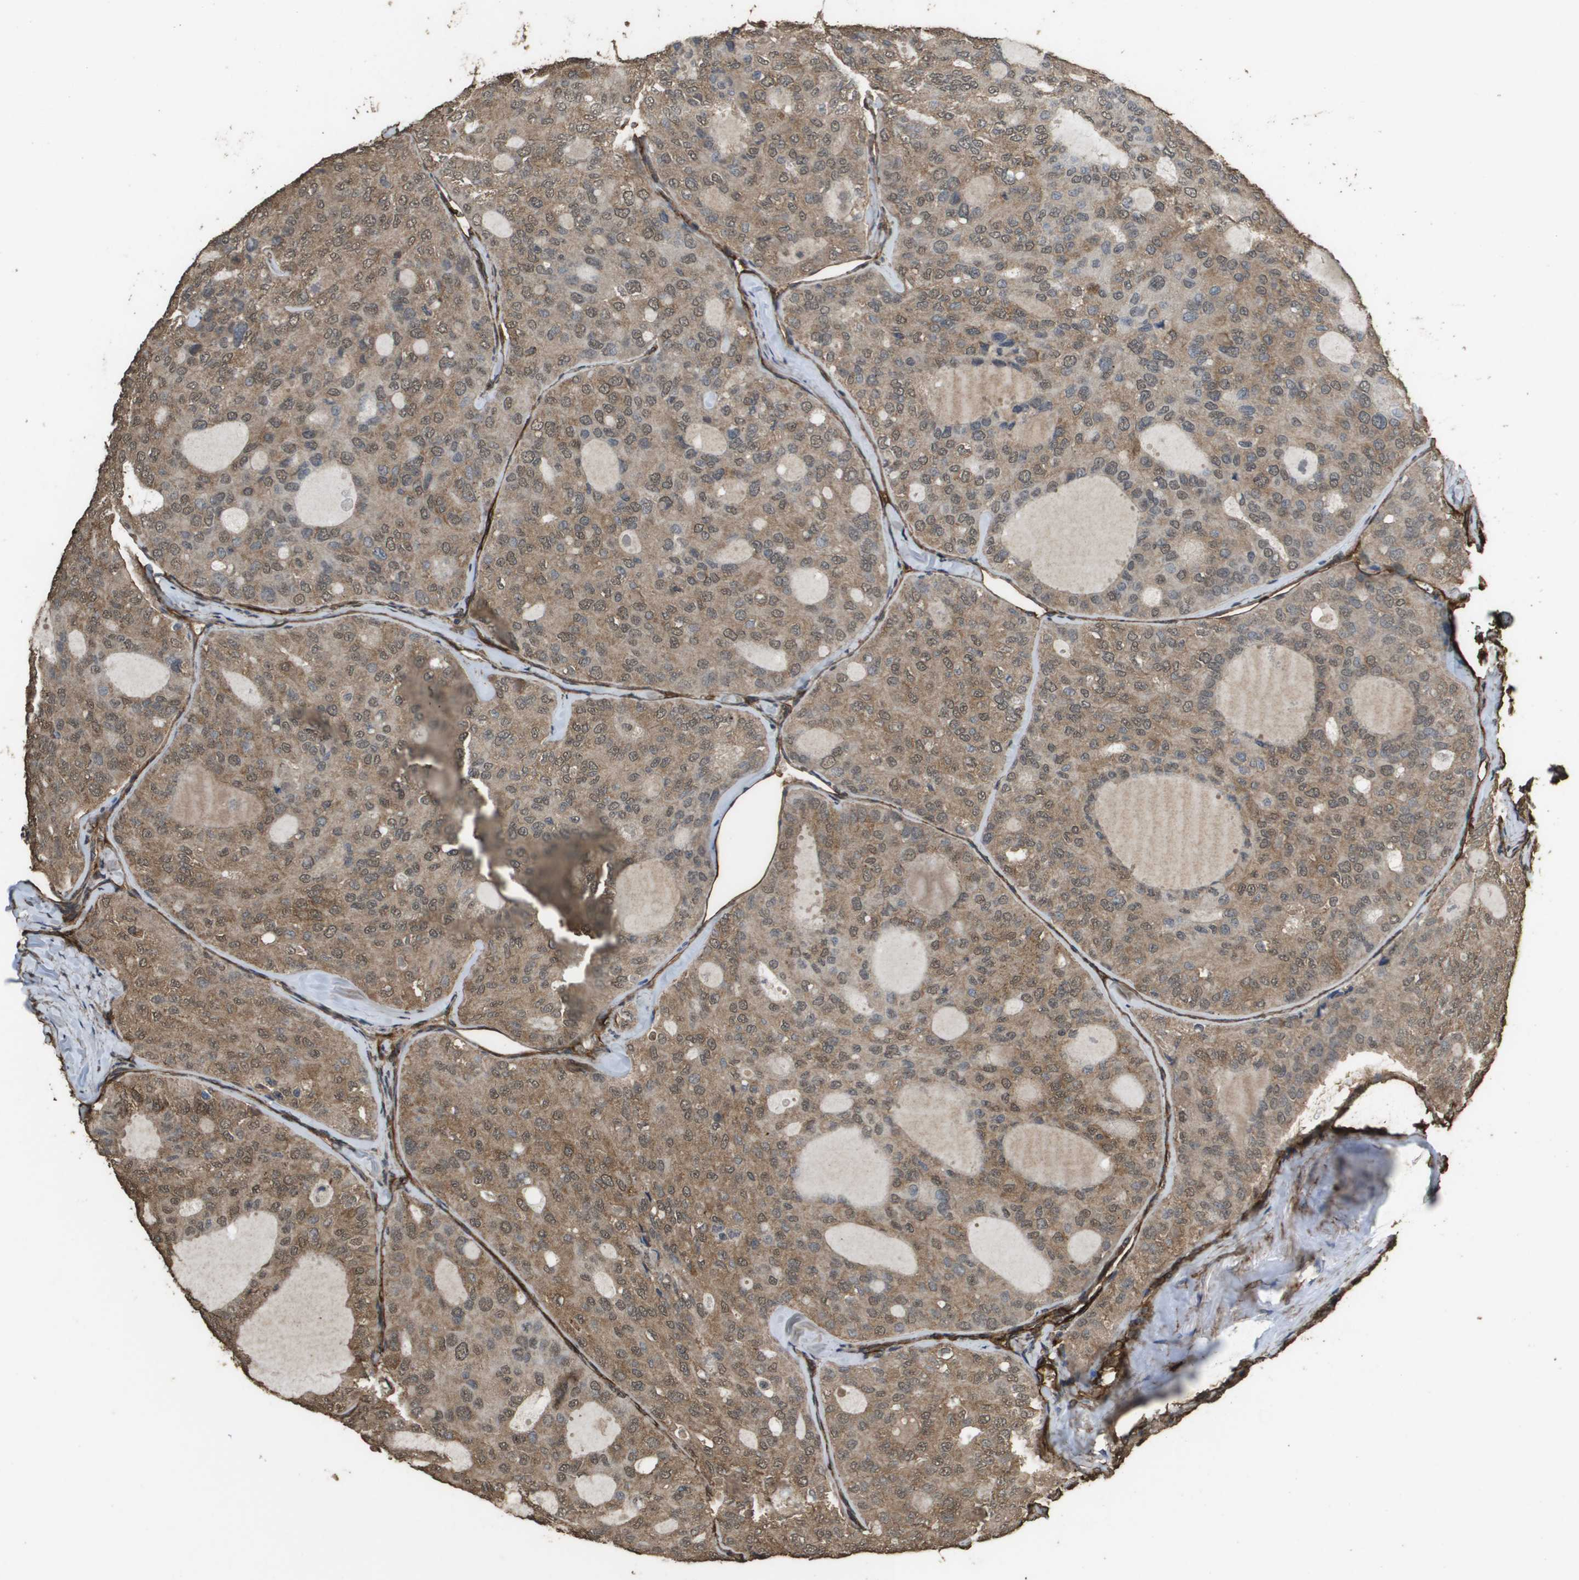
{"staining": {"intensity": "moderate", "quantity": ">75%", "location": "cytoplasmic/membranous,nuclear"}, "tissue": "thyroid cancer", "cell_type": "Tumor cells", "image_type": "cancer", "snomed": [{"axis": "morphology", "description": "Follicular adenoma carcinoma, NOS"}, {"axis": "topography", "description": "Thyroid gland"}], "caption": "Thyroid follicular adenoma carcinoma stained with DAB (3,3'-diaminobenzidine) immunohistochemistry (IHC) demonstrates medium levels of moderate cytoplasmic/membranous and nuclear expression in about >75% of tumor cells.", "gene": "AAMP", "patient": {"sex": "male", "age": 75}}